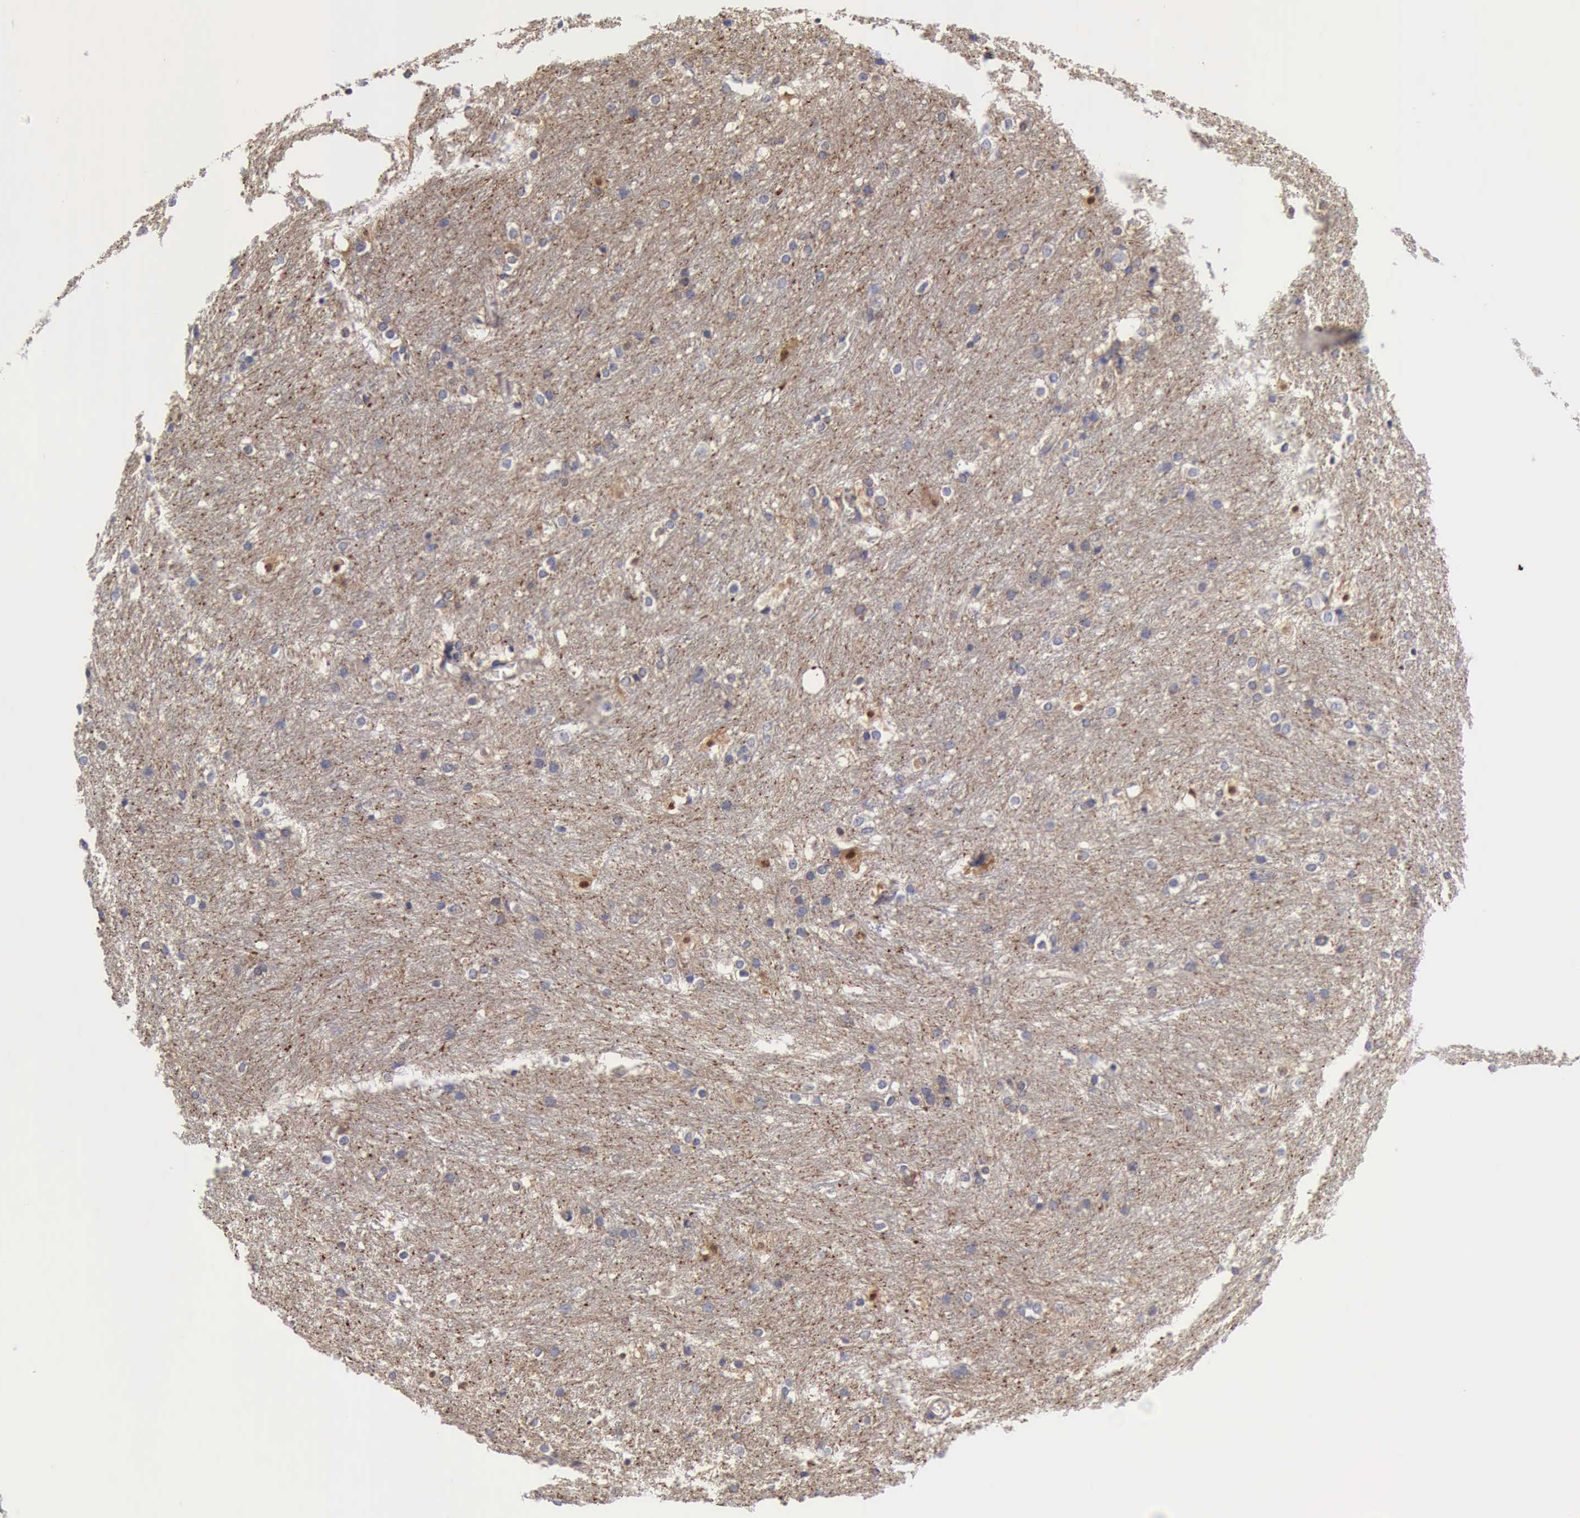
{"staining": {"intensity": "weak", "quantity": "<25%", "location": "cytoplasmic/membranous"}, "tissue": "caudate", "cell_type": "Glial cells", "image_type": "normal", "snomed": [{"axis": "morphology", "description": "Normal tissue, NOS"}, {"axis": "topography", "description": "Lateral ventricle wall"}], "caption": "The histopathology image shows no significant expression in glial cells of caudate. (DAB (3,3'-diaminobenzidine) immunohistochemistry (IHC) visualized using brightfield microscopy, high magnification).", "gene": "RDX", "patient": {"sex": "female", "age": 19}}